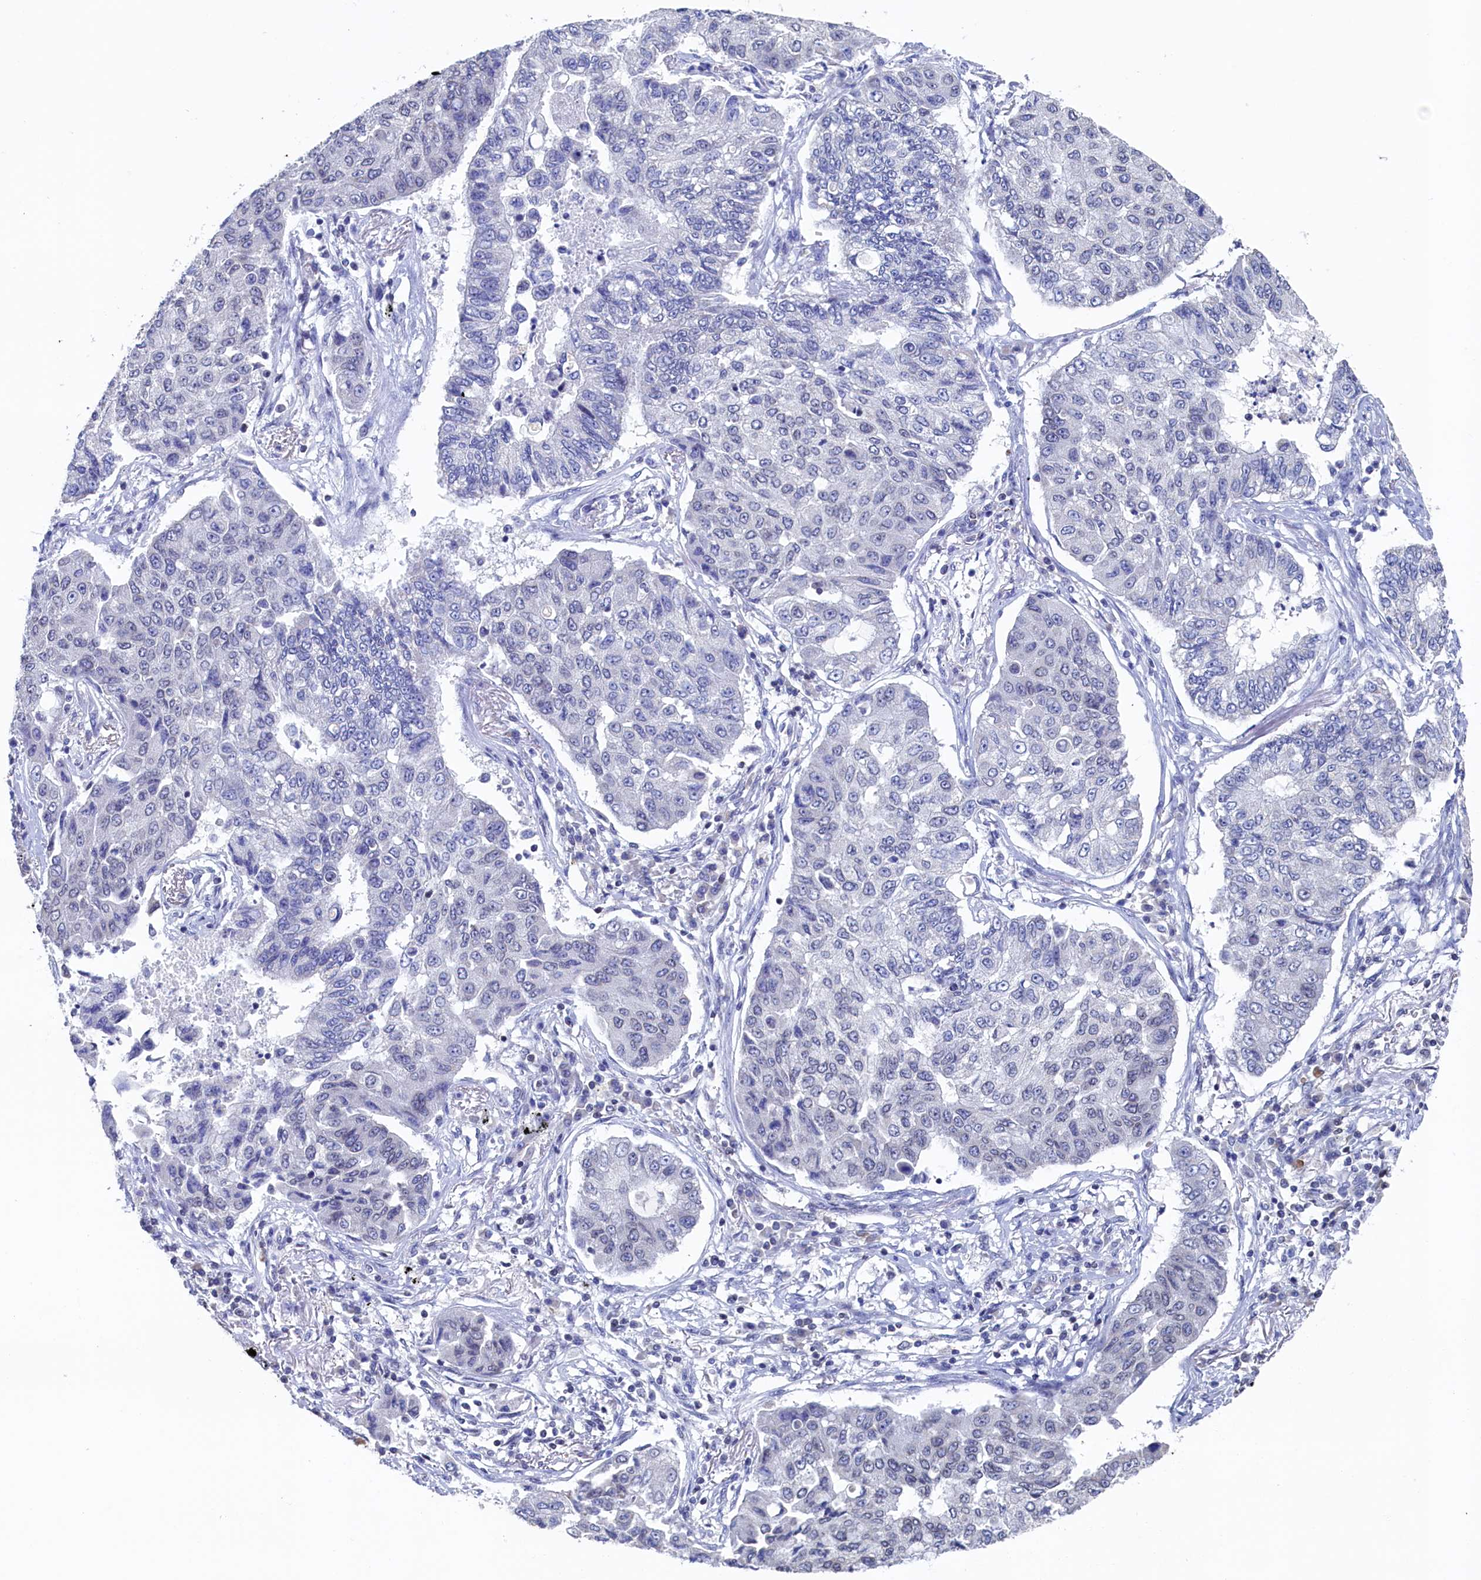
{"staining": {"intensity": "negative", "quantity": "none", "location": "none"}, "tissue": "lung cancer", "cell_type": "Tumor cells", "image_type": "cancer", "snomed": [{"axis": "morphology", "description": "Squamous cell carcinoma, NOS"}, {"axis": "topography", "description": "Lung"}], "caption": "DAB (3,3'-diaminobenzidine) immunohistochemical staining of lung cancer demonstrates no significant positivity in tumor cells.", "gene": "C11orf54", "patient": {"sex": "male", "age": 74}}